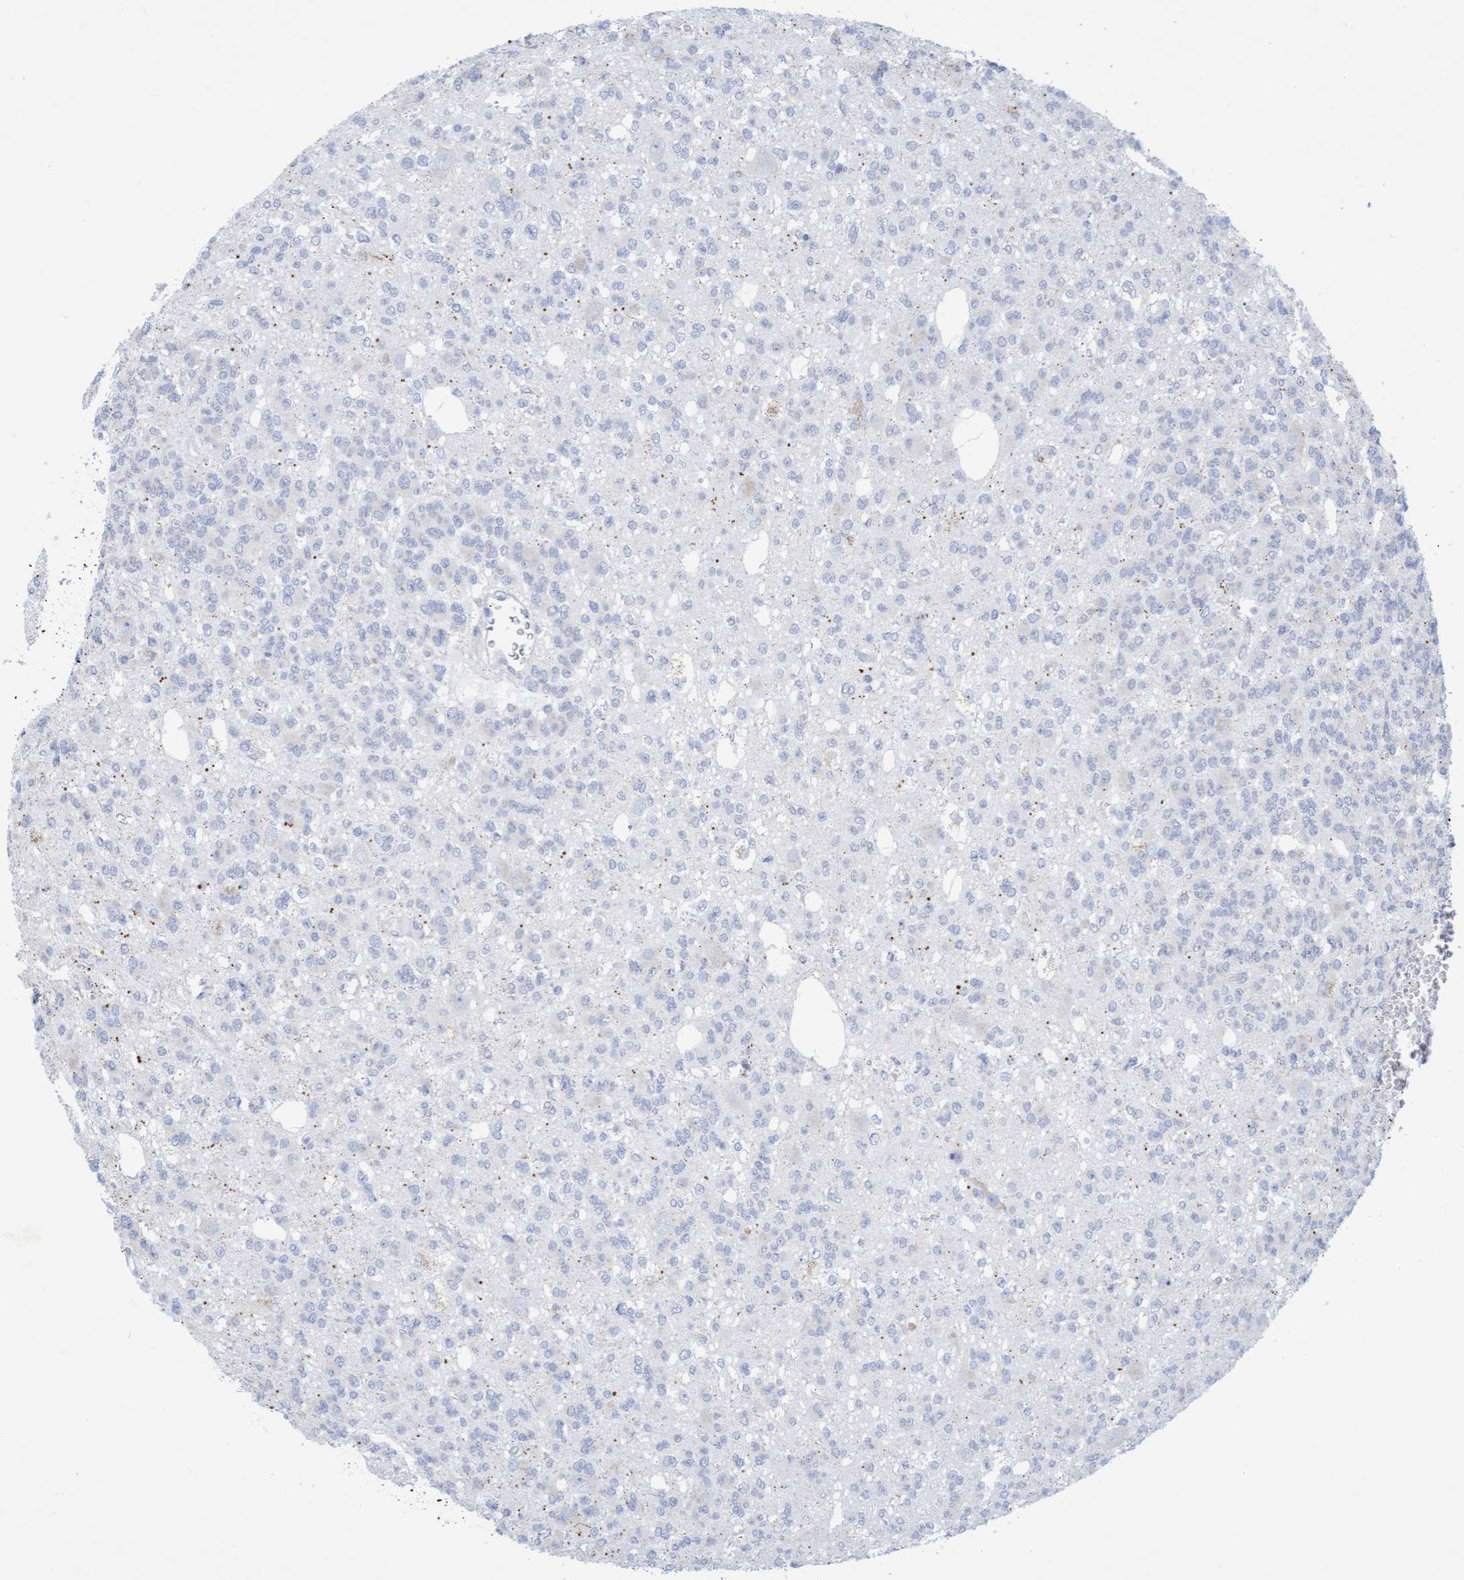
{"staining": {"intensity": "negative", "quantity": "none", "location": "none"}, "tissue": "glioma", "cell_type": "Tumor cells", "image_type": "cancer", "snomed": [{"axis": "morphology", "description": "Glioma, malignant, Low grade"}, {"axis": "topography", "description": "Brain"}], "caption": "Protein analysis of malignant low-grade glioma reveals no significant expression in tumor cells.", "gene": "SLC28A3", "patient": {"sex": "male", "age": 38}}